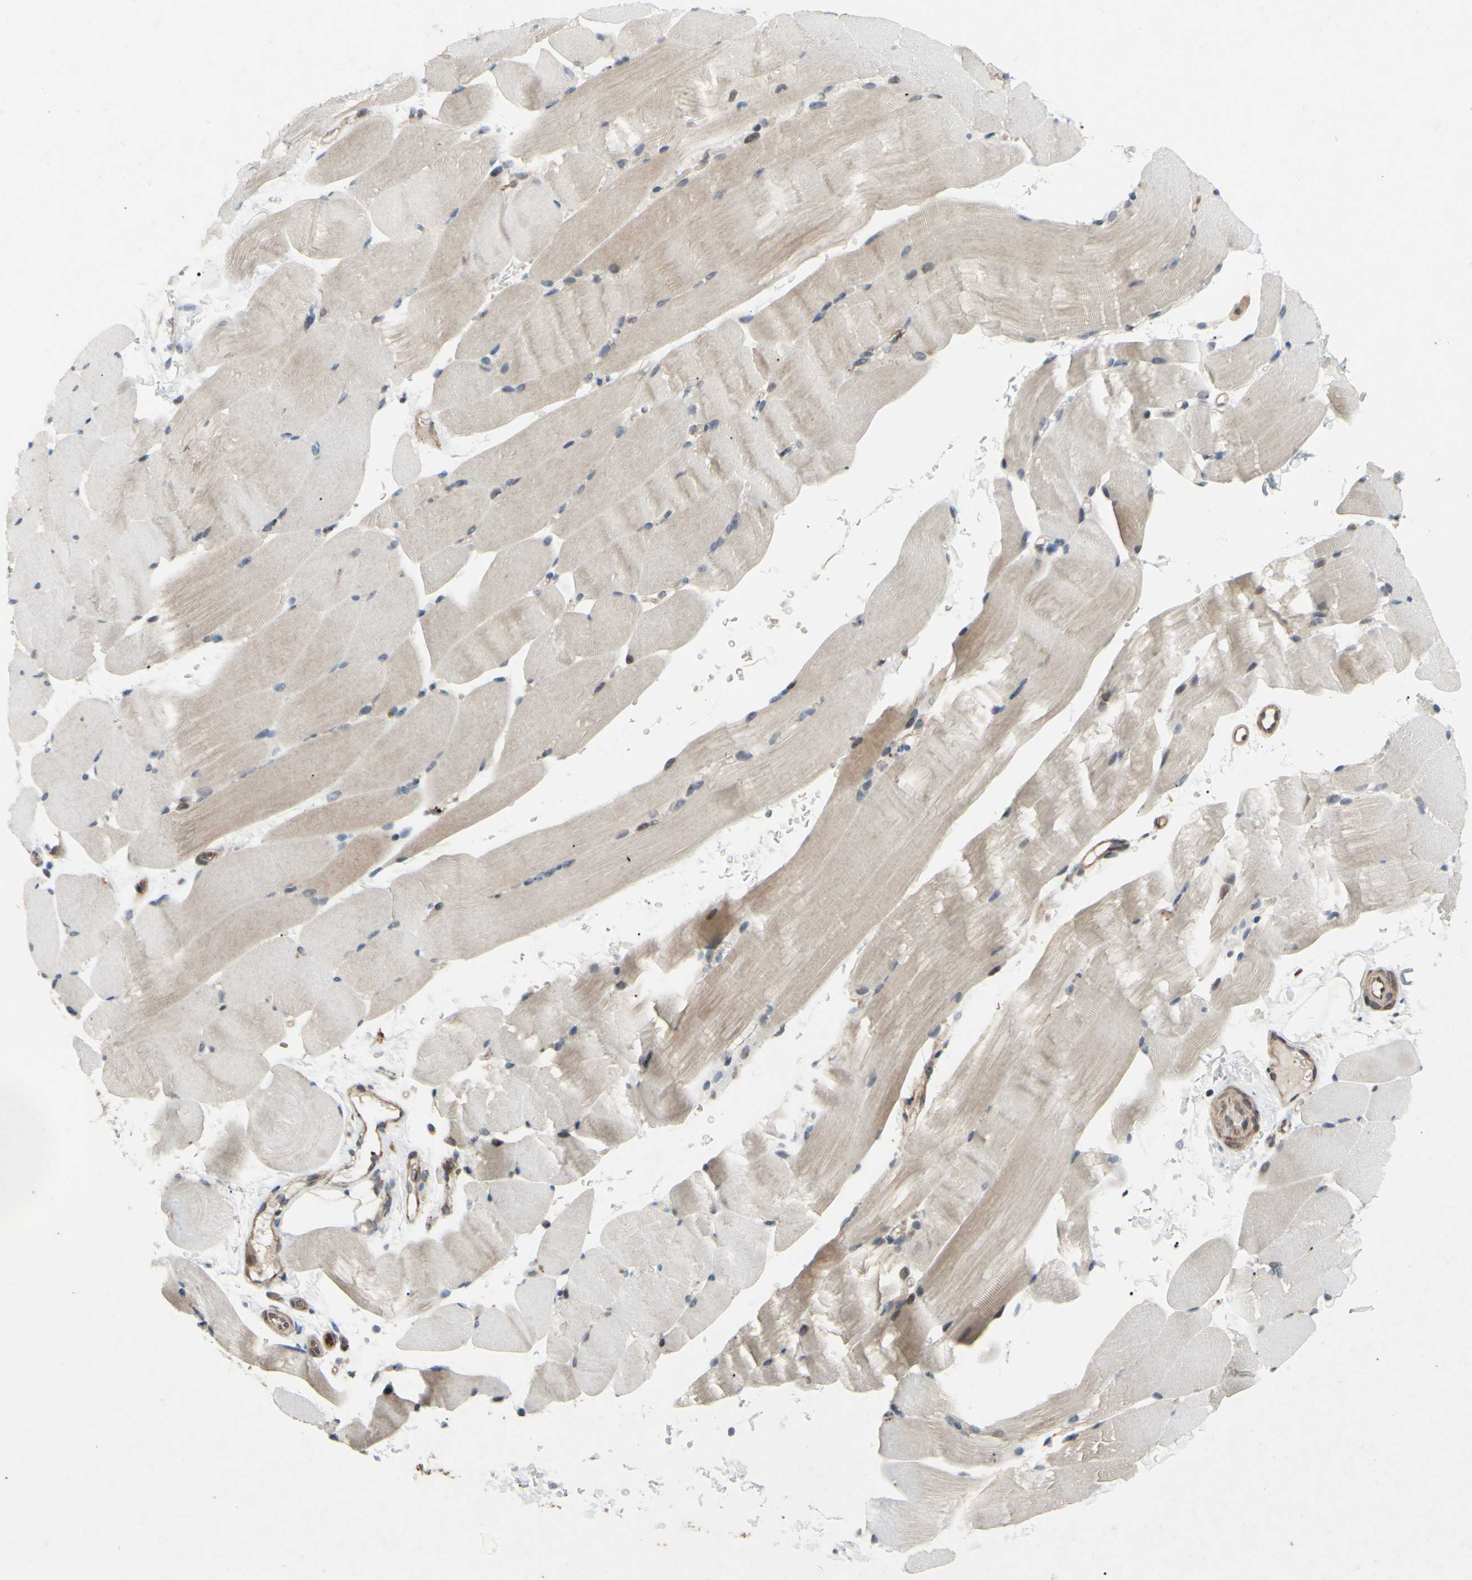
{"staining": {"intensity": "weak", "quantity": "25%-75%", "location": "cytoplasmic/membranous"}, "tissue": "skeletal muscle", "cell_type": "Myocytes", "image_type": "normal", "snomed": [{"axis": "morphology", "description": "Normal tissue, NOS"}, {"axis": "topography", "description": "Skeletal muscle"}, {"axis": "topography", "description": "Parathyroid gland"}], "caption": "Myocytes exhibit weak cytoplasmic/membranous staining in approximately 25%-75% of cells in unremarkable skeletal muscle. The protein is shown in brown color, while the nuclei are stained blue.", "gene": "PRAF2", "patient": {"sex": "female", "age": 37}}